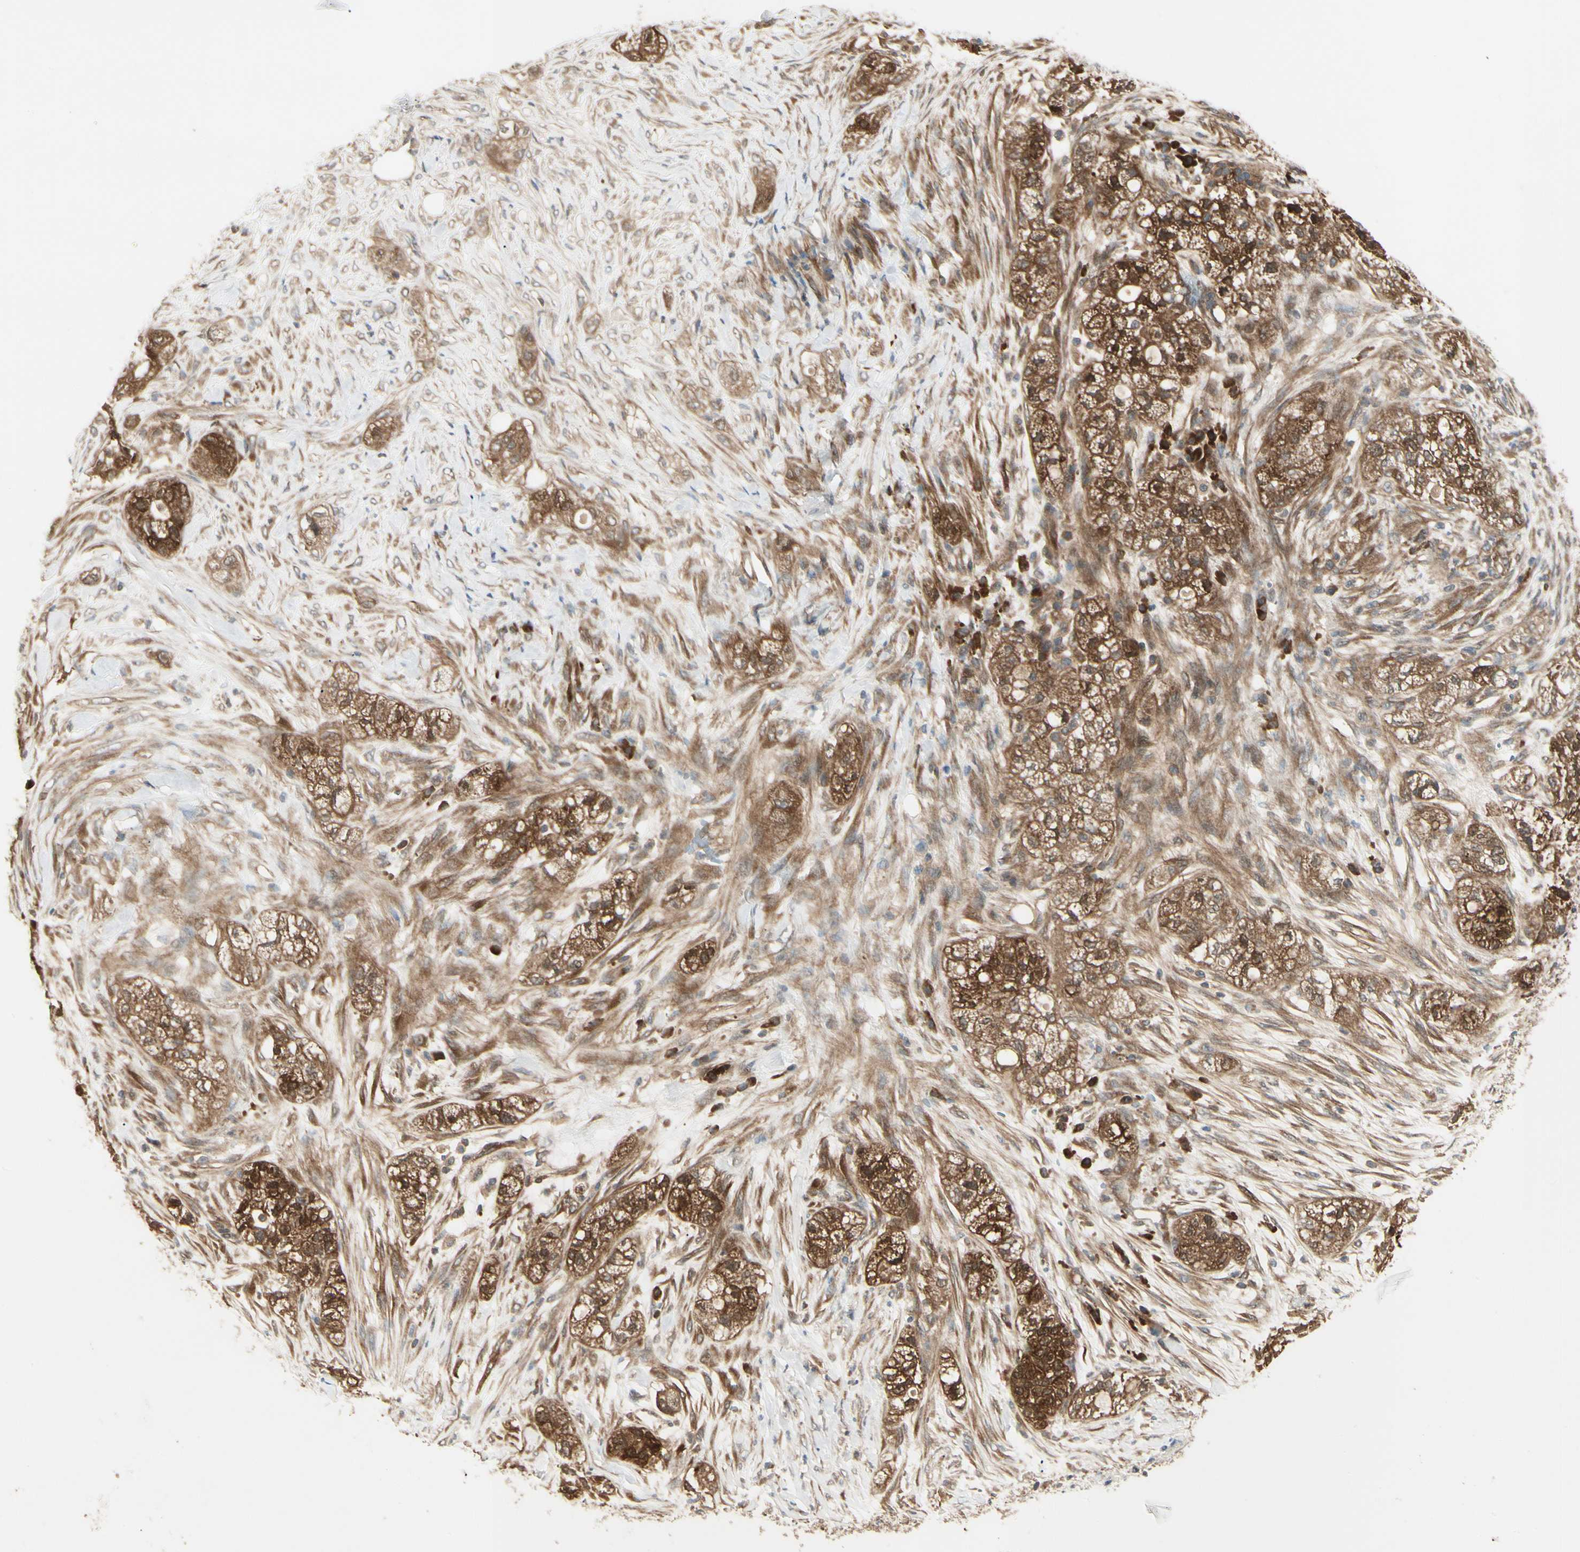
{"staining": {"intensity": "strong", "quantity": ">75%", "location": "cytoplasmic/membranous,nuclear"}, "tissue": "pancreatic cancer", "cell_type": "Tumor cells", "image_type": "cancer", "snomed": [{"axis": "morphology", "description": "Adenocarcinoma, NOS"}, {"axis": "topography", "description": "Pancreas"}], "caption": "This is an image of immunohistochemistry staining of adenocarcinoma (pancreatic), which shows strong positivity in the cytoplasmic/membranous and nuclear of tumor cells.", "gene": "NME1-NME2", "patient": {"sex": "female", "age": 78}}